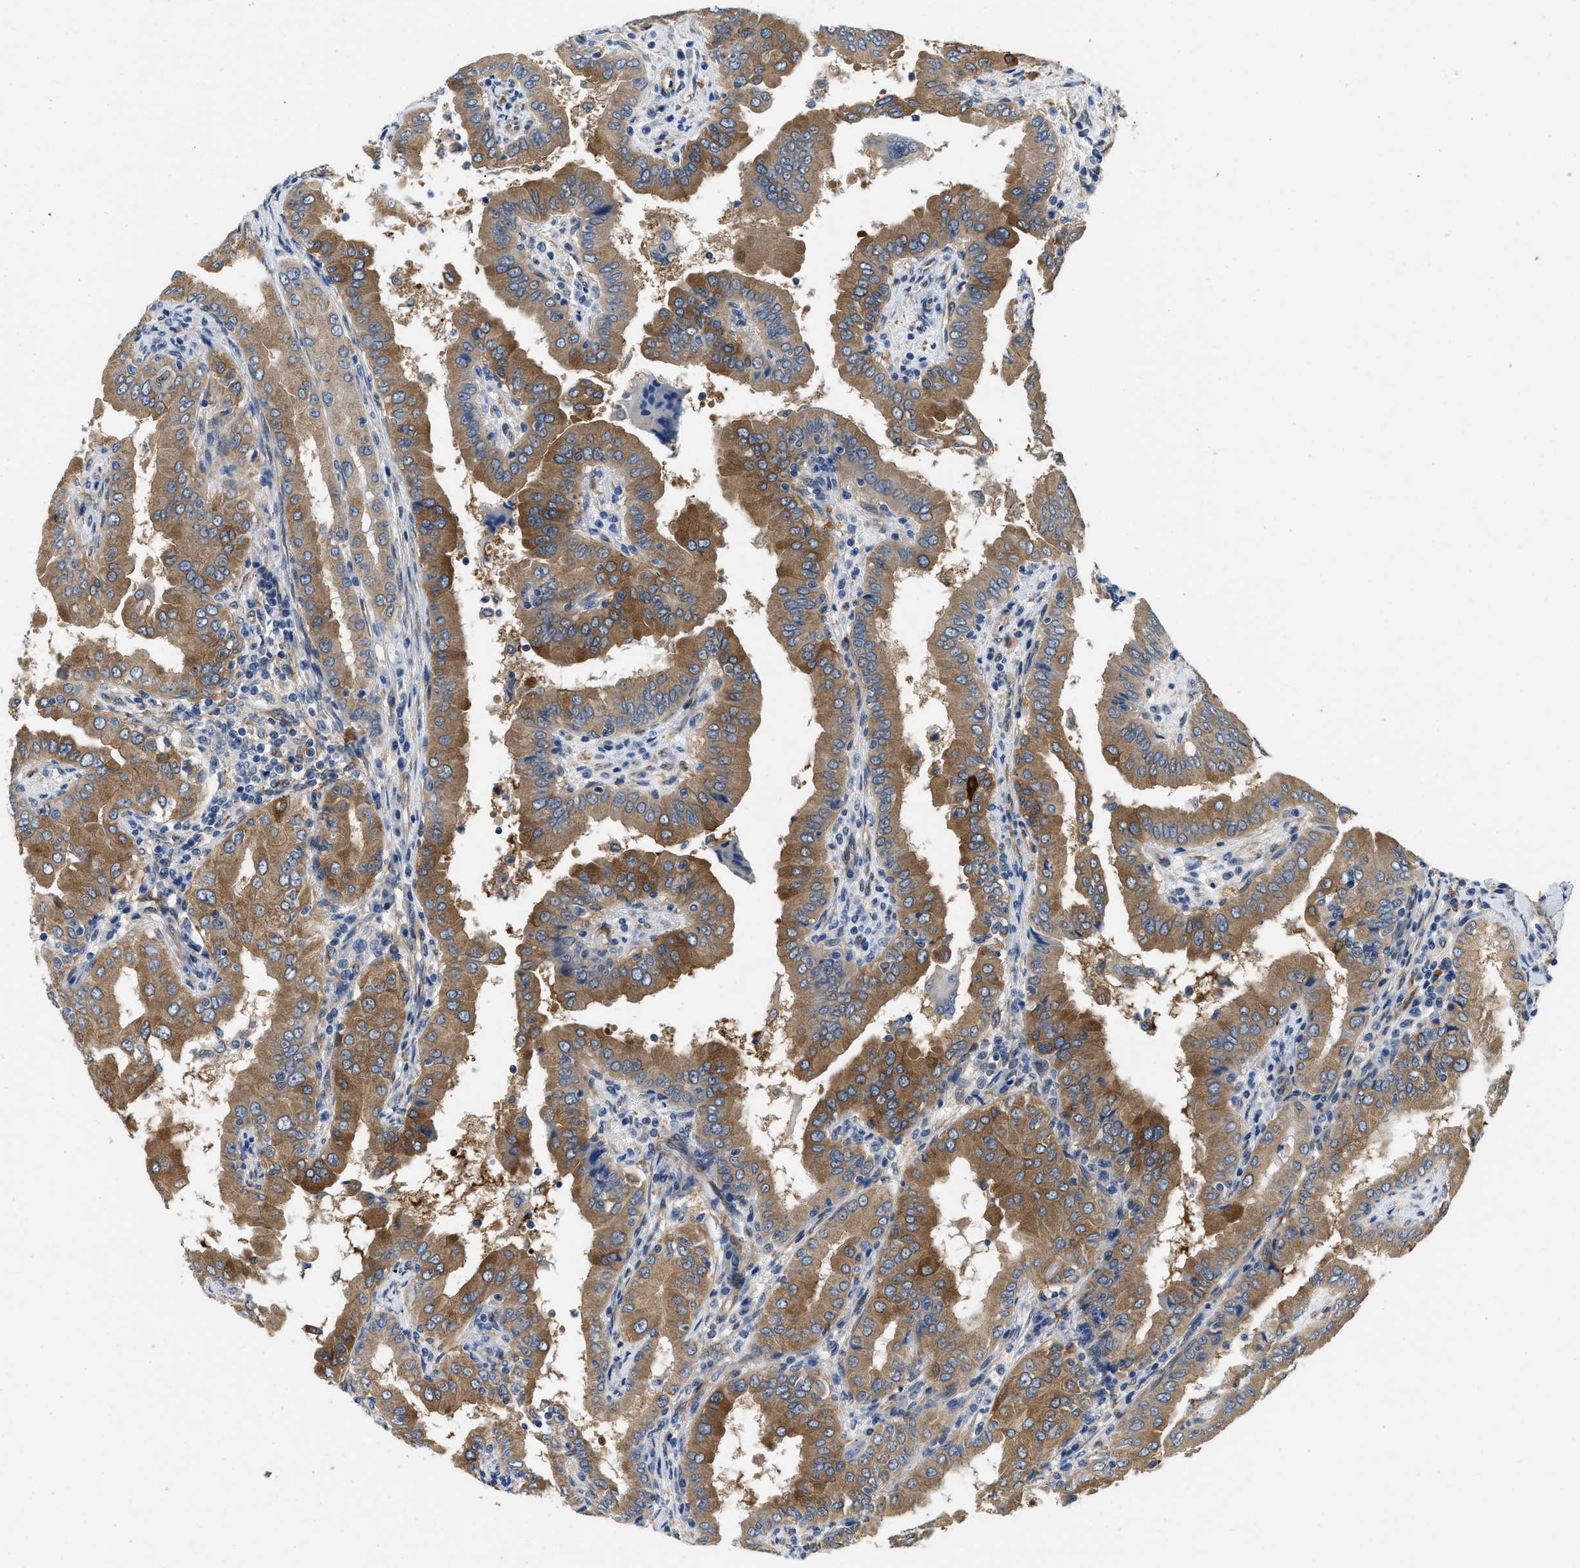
{"staining": {"intensity": "strong", "quantity": ">75%", "location": "cytoplasmic/membranous"}, "tissue": "thyroid cancer", "cell_type": "Tumor cells", "image_type": "cancer", "snomed": [{"axis": "morphology", "description": "Papillary adenocarcinoma, NOS"}, {"axis": "topography", "description": "Thyroid gland"}], "caption": "Thyroid cancer tissue demonstrates strong cytoplasmic/membranous expression in approximately >75% of tumor cells, visualized by immunohistochemistry. (Brightfield microscopy of DAB IHC at high magnification).", "gene": "RAPH1", "patient": {"sex": "male", "age": 33}}